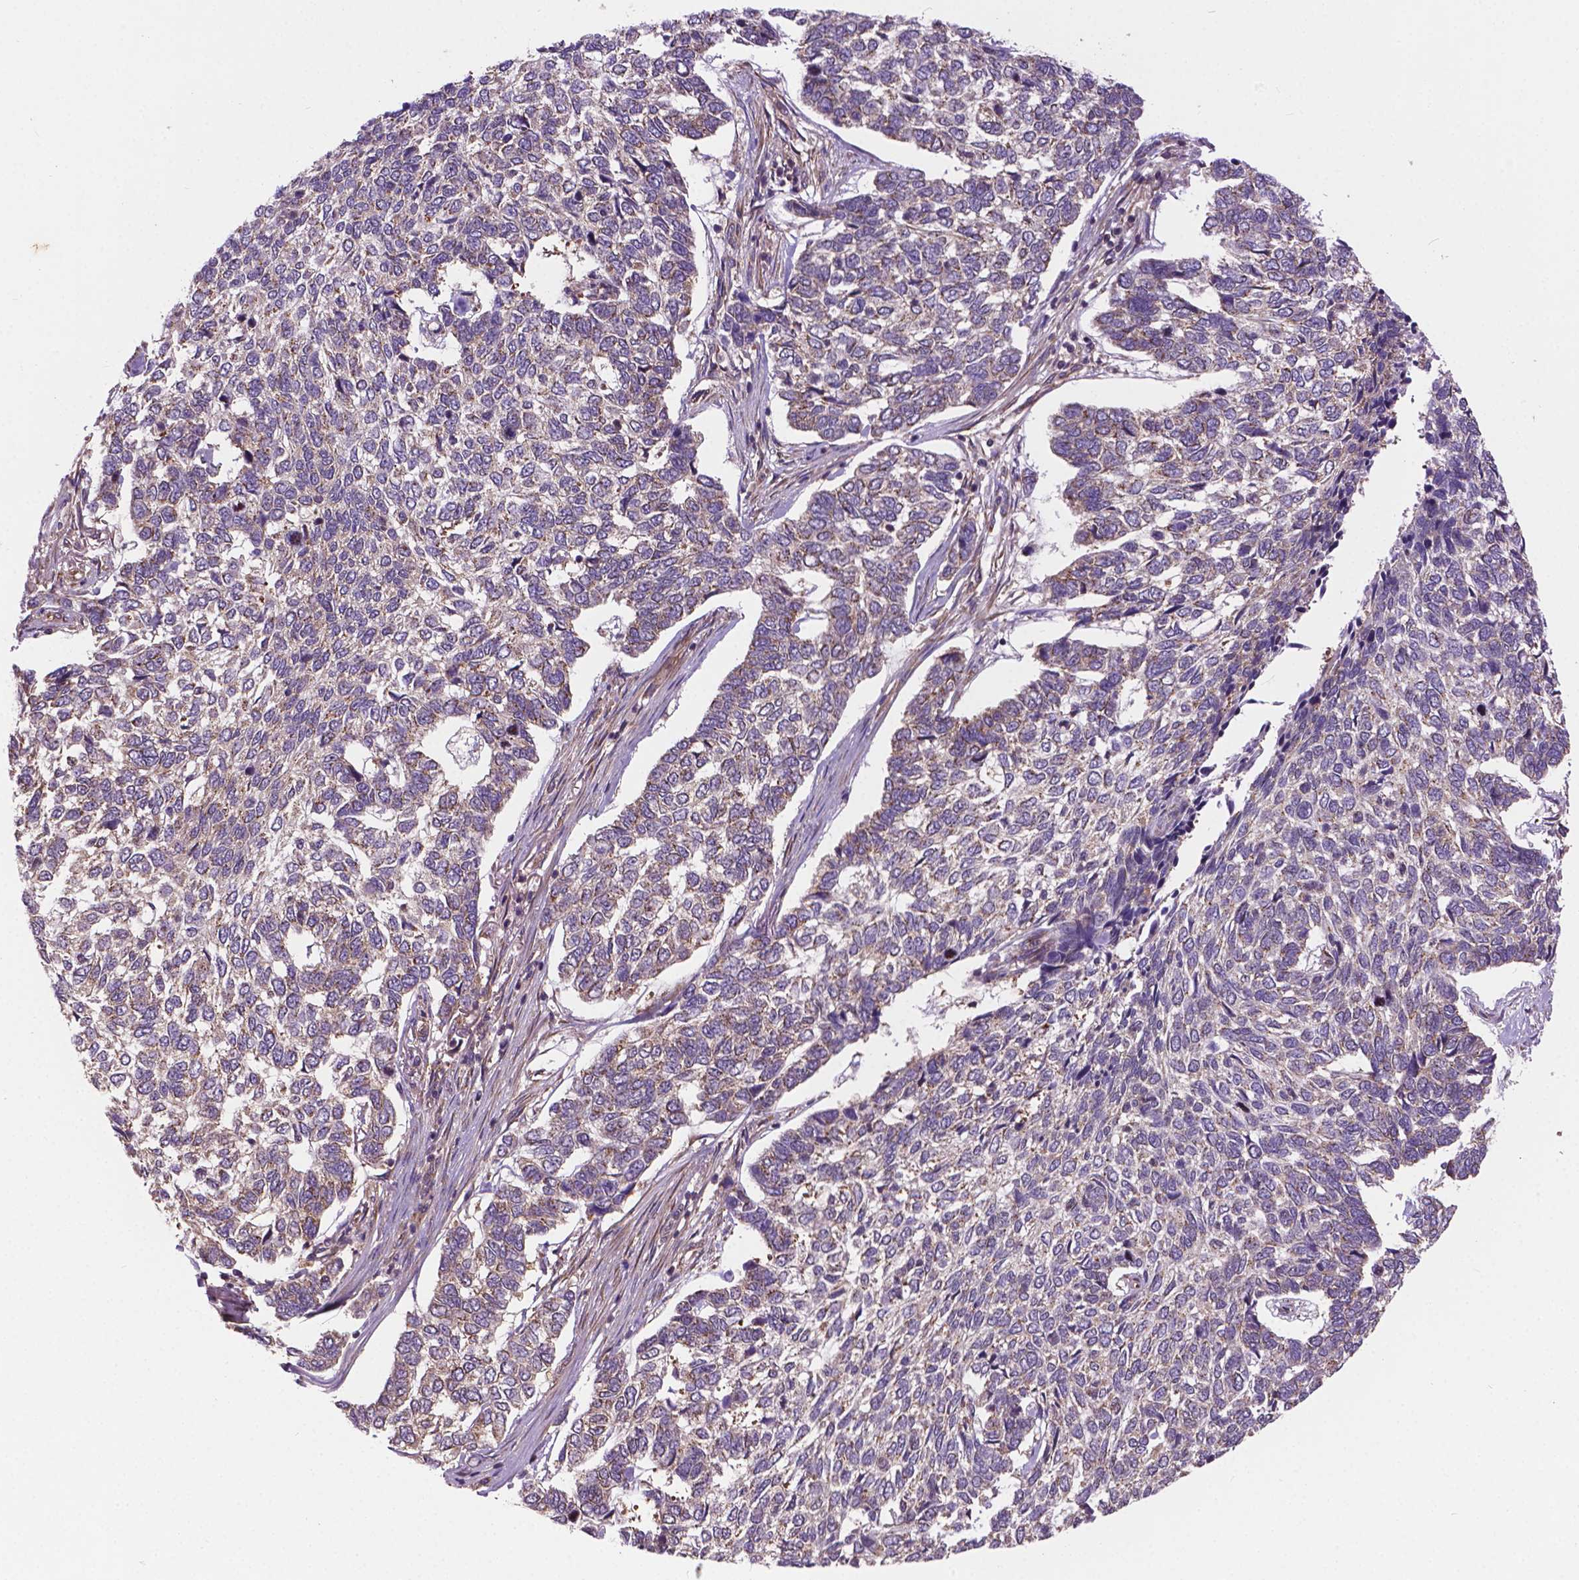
{"staining": {"intensity": "negative", "quantity": "none", "location": "none"}, "tissue": "skin cancer", "cell_type": "Tumor cells", "image_type": "cancer", "snomed": [{"axis": "morphology", "description": "Basal cell carcinoma"}, {"axis": "topography", "description": "Skin"}], "caption": "The histopathology image reveals no staining of tumor cells in skin cancer.", "gene": "MZT1", "patient": {"sex": "female", "age": 65}}